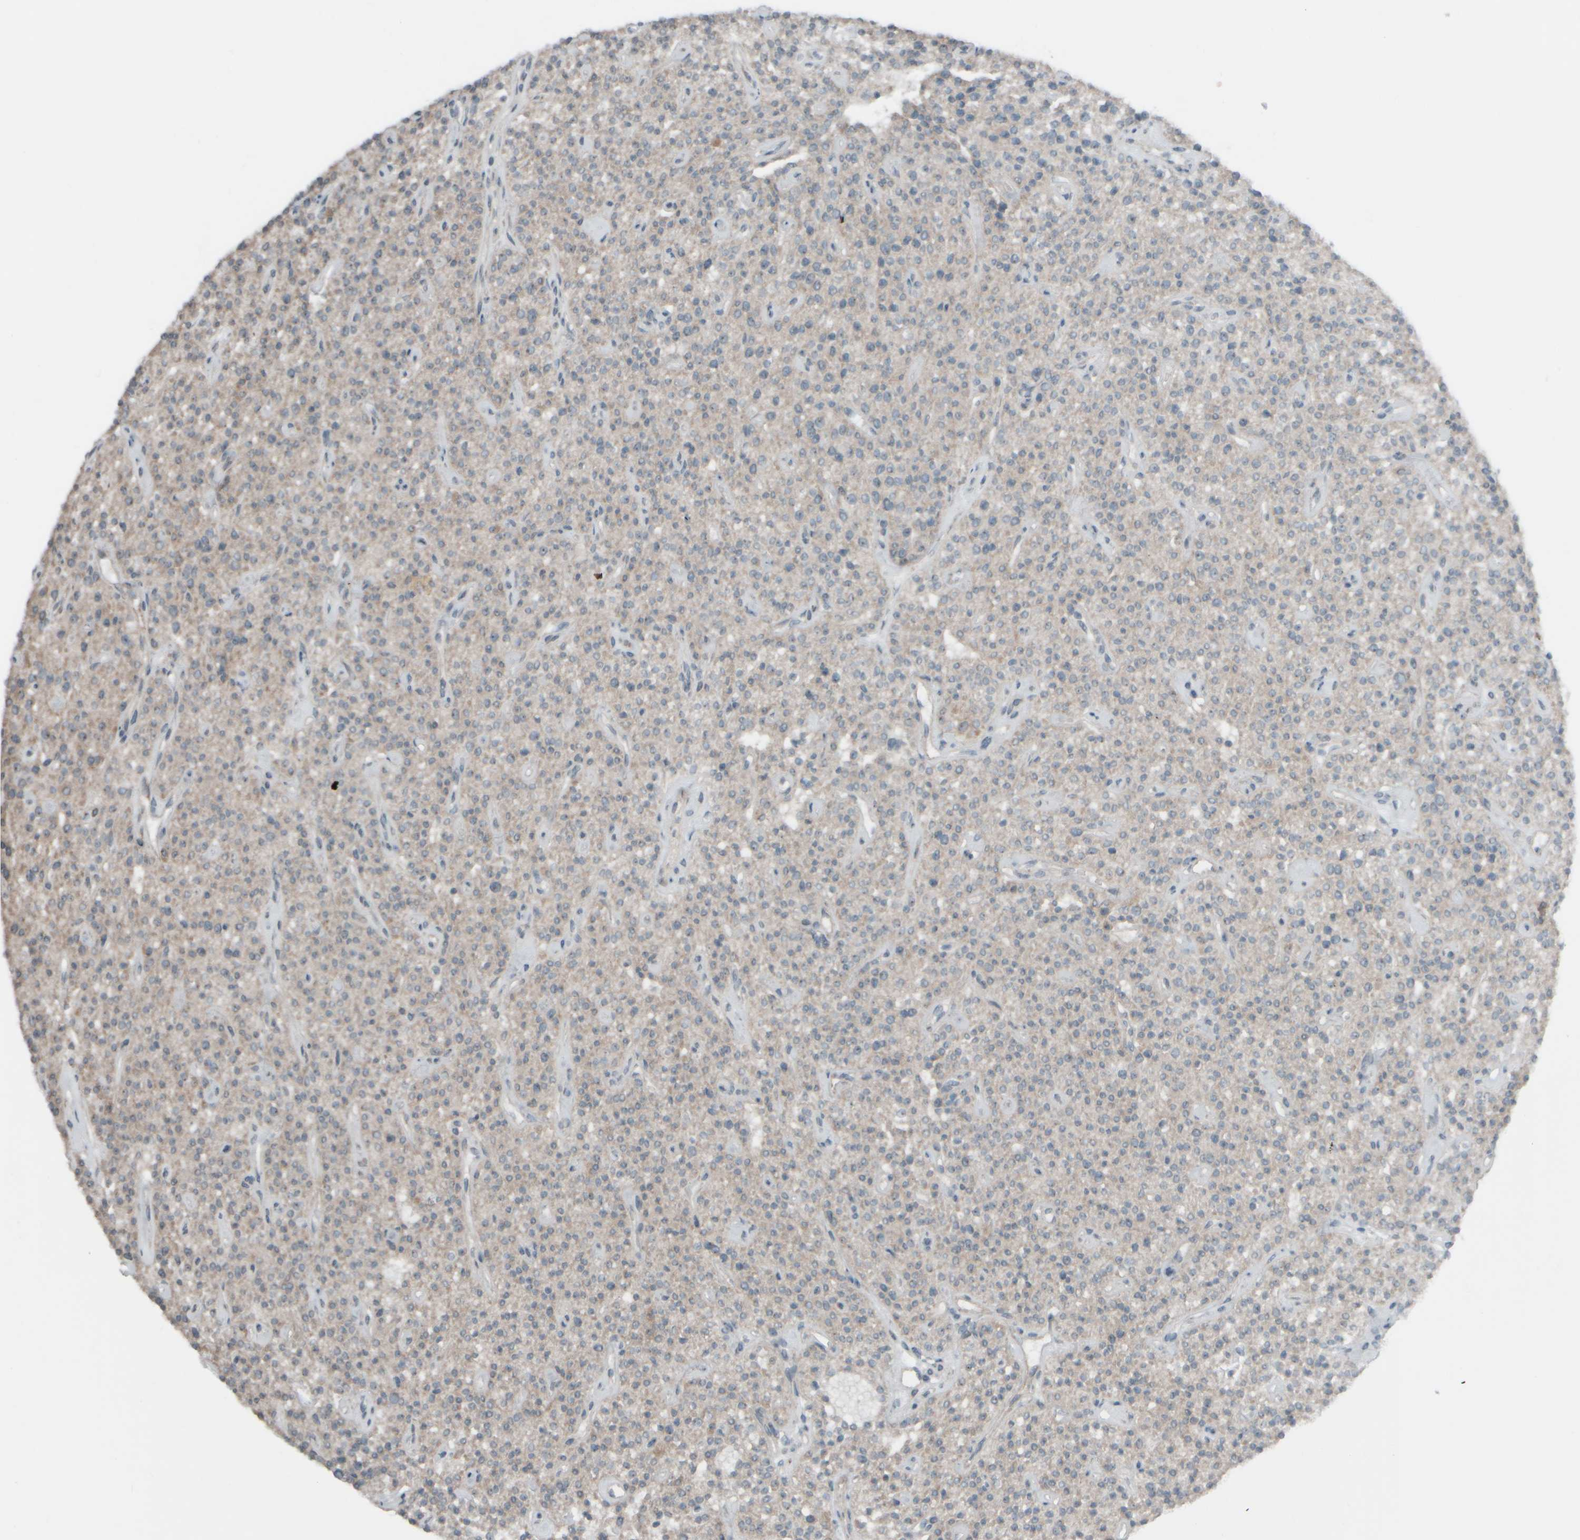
{"staining": {"intensity": "moderate", "quantity": "25%-75%", "location": "cytoplasmic/membranous"}, "tissue": "parathyroid gland", "cell_type": "Glandular cells", "image_type": "normal", "snomed": [{"axis": "morphology", "description": "Normal tissue, NOS"}, {"axis": "topography", "description": "Parathyroid gland"}], "caption": "There is medium levels of moderate cytoplasmic/membranous expression in glandular cells of normal parathyroid gland, as demonstrated by immunohistochemical staining (brown color).", "gene": "HGS", "patient": {"sex": "male", "age": 46}}